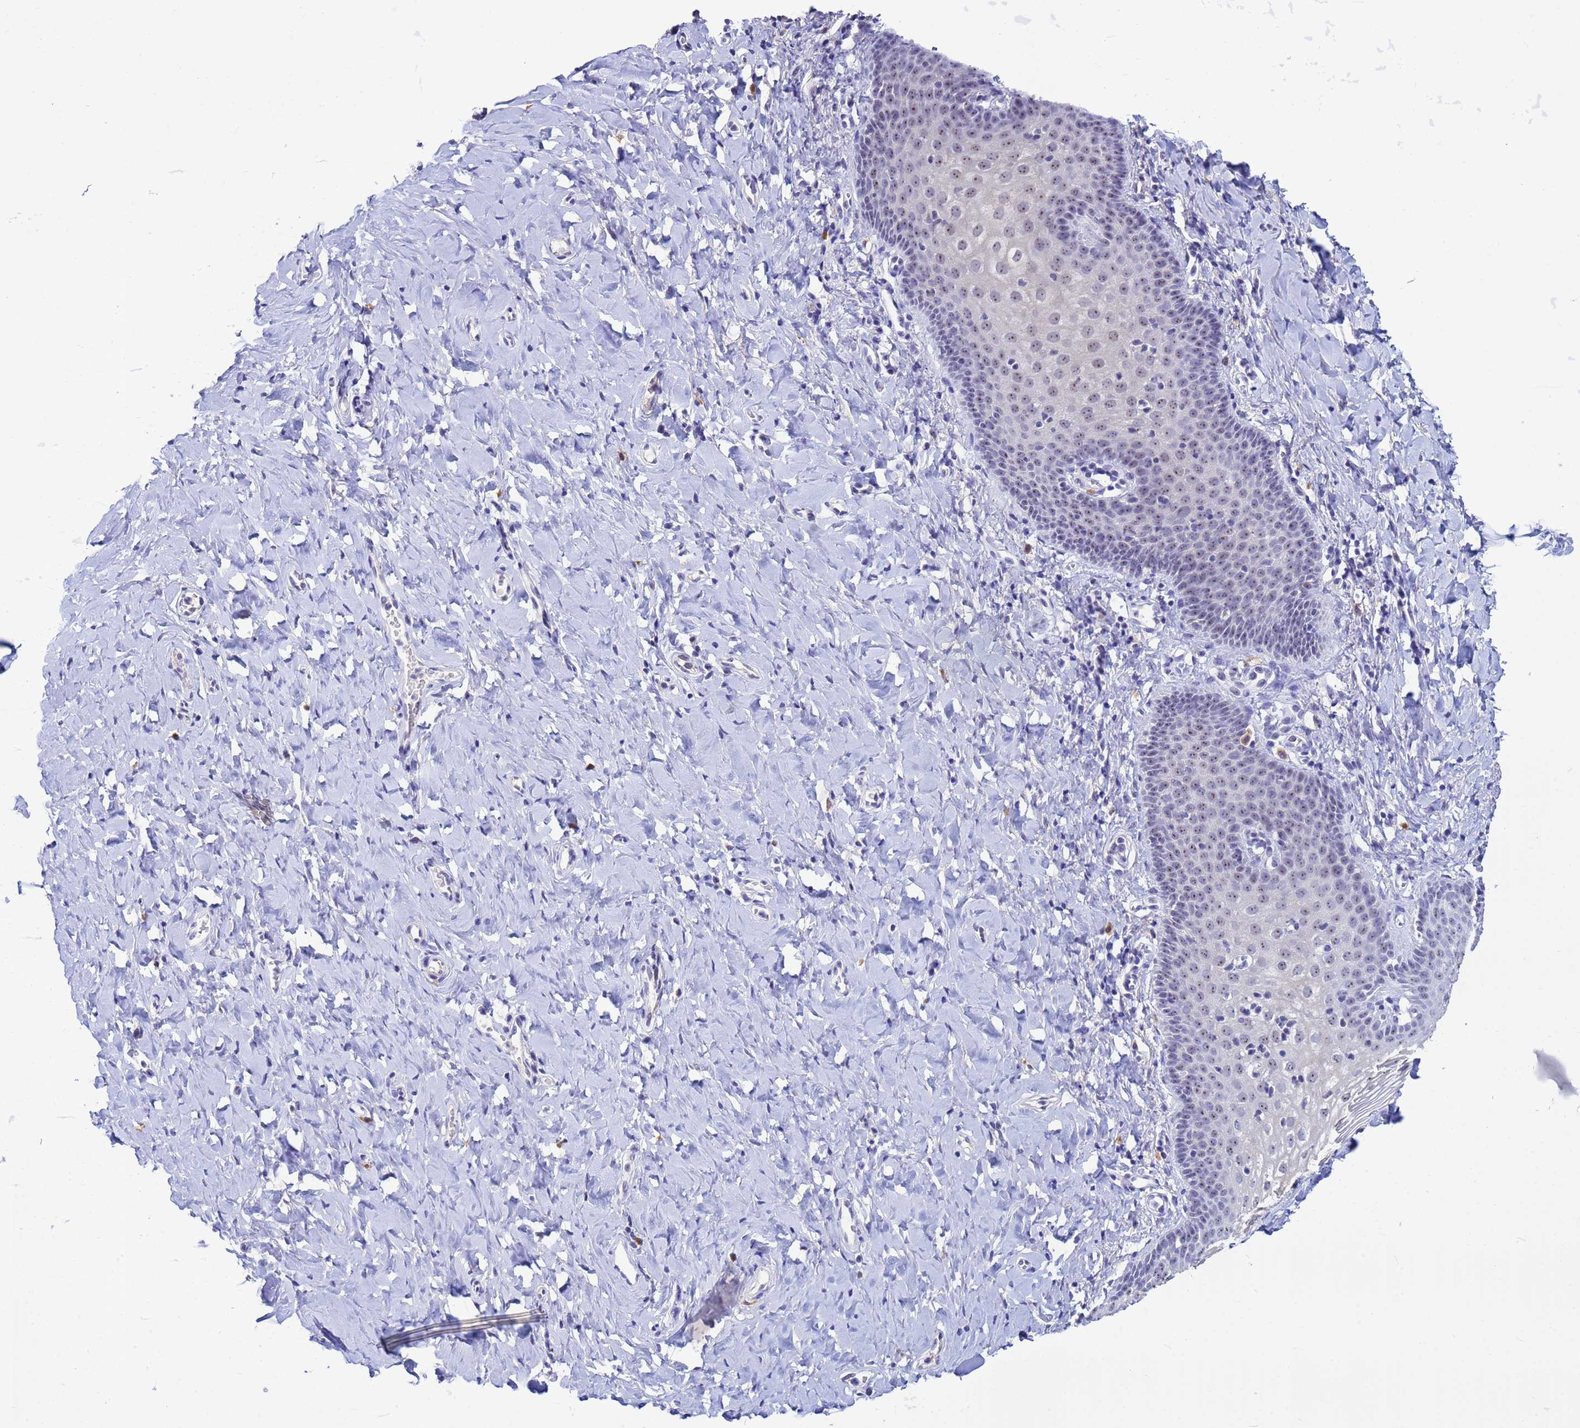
{"staining": {"intensity": "weak", "quantity": "25%-75%", "location": "nuclear"}, "tissue": "vagina", "cell_type": "Squamous epithelial cells", "image_type": "normal", "snomed": [{"axis": "morphology", "description": "Normal tissue, NOS"}, {"axis": "topography", "description": "Vagina"}], "caption": "Immunohistochemistry (IHC) photomicrograph of unremarkable vagina stained for a protein (brown), which displays low levels of weak nuclear expression in about 25%-75% of squamous epithelial cells.", "gene": "DMRTC2", "patient": {"sex": "female", "age": 60}}